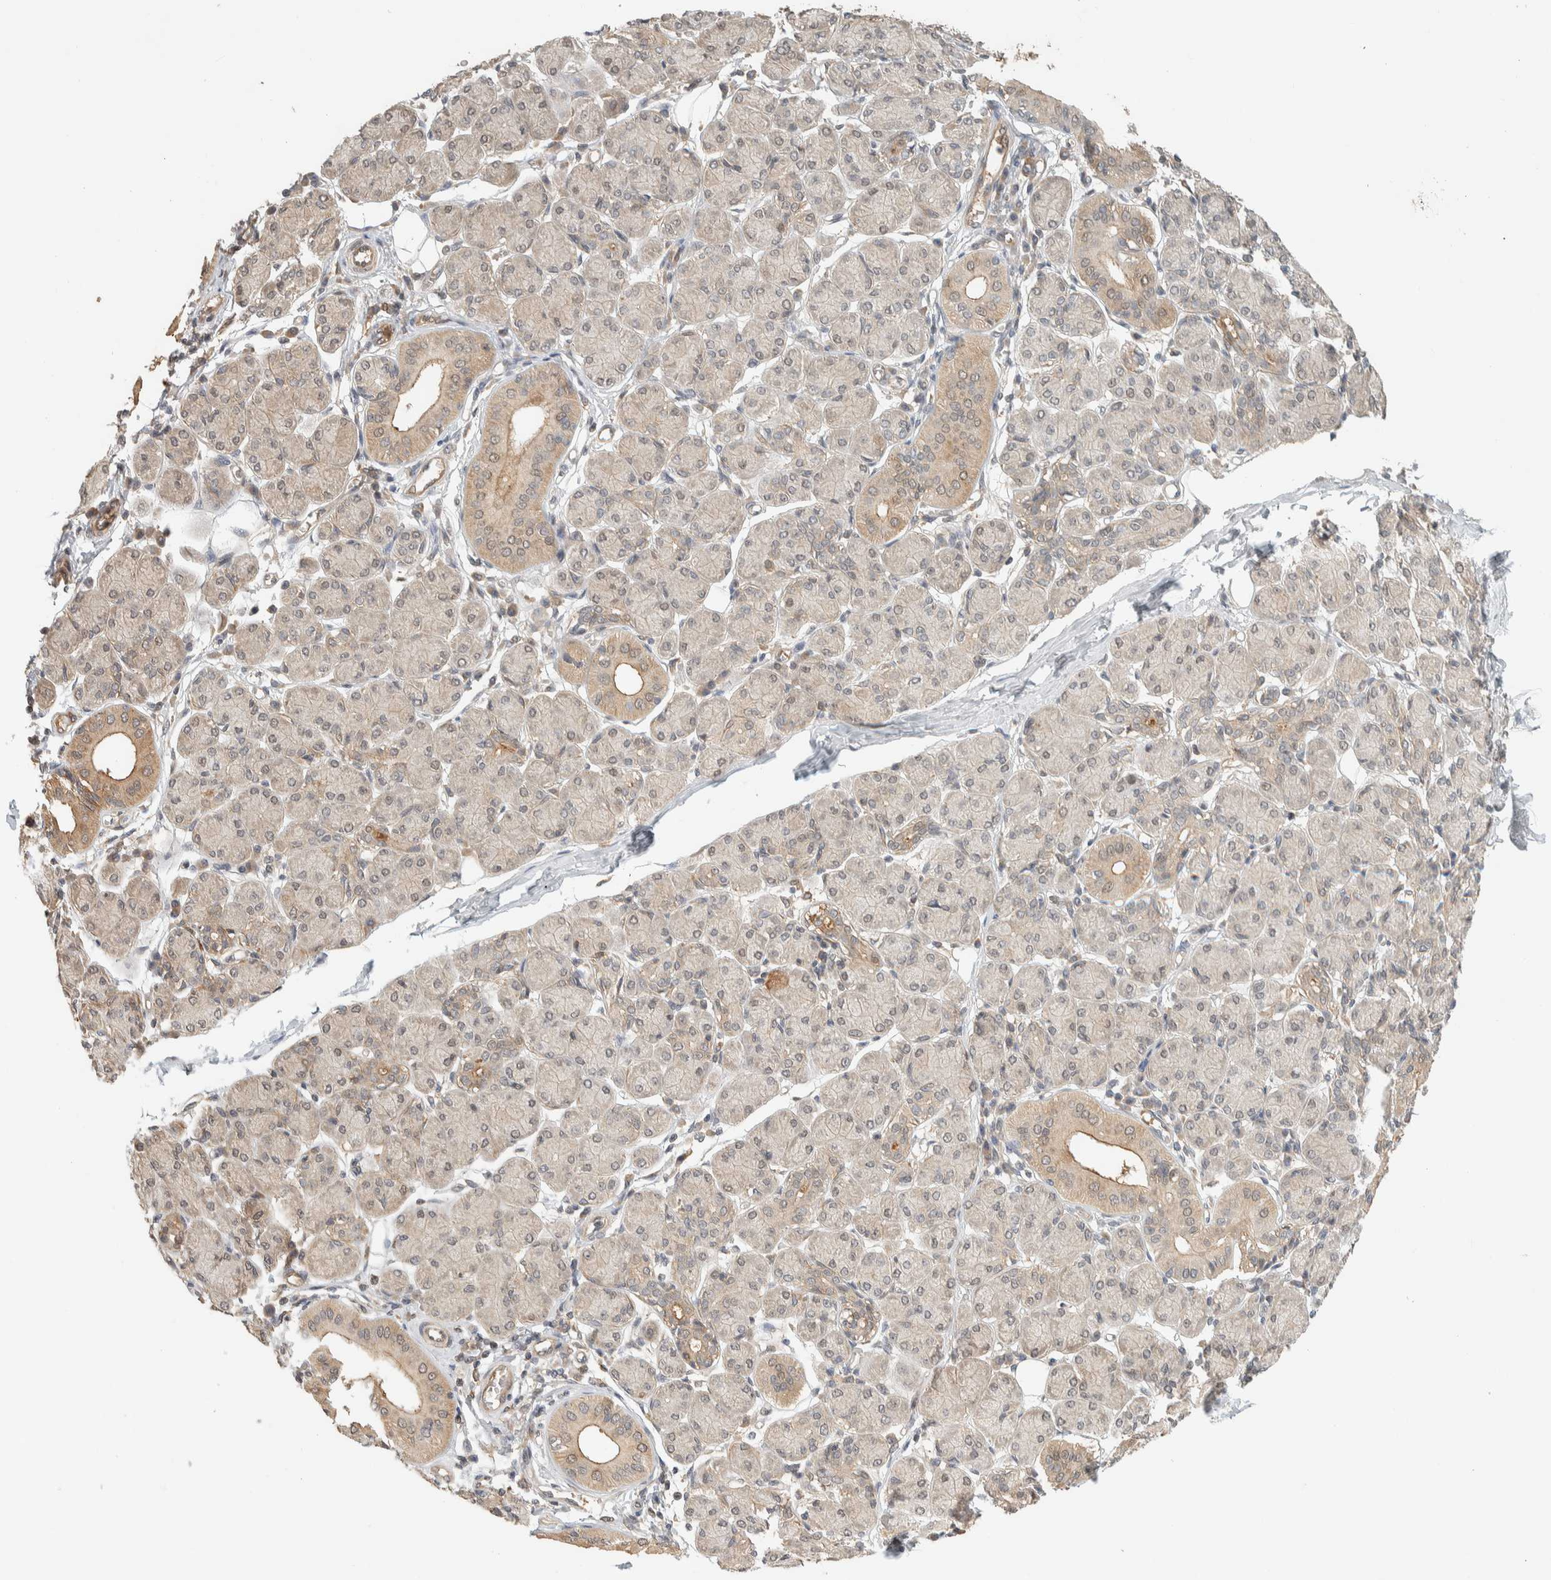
{"staining": {"intensity": "weak", "quantity": "<25%", "location": "cytoplasmic/membranous"}, "tissue": "salivary gland", "cell_type": "Glandular cells", "image_type": "normal", "snomed": [{"axis": "morphology", "description": "Normal tissue, NOS"}, {"axis": "morphology", "description": "Inflammation, NOS"}, {"axis": "topography", "description": "Lymph node"}, {"axis": "topography", "description": "Salivary gland"}], "caption": "Salivary gland stained for a protein using IHC demonstrates no staining glandular cells.", "gene": "ADSS2", "patient": {"sex": "male", "age": 3}}